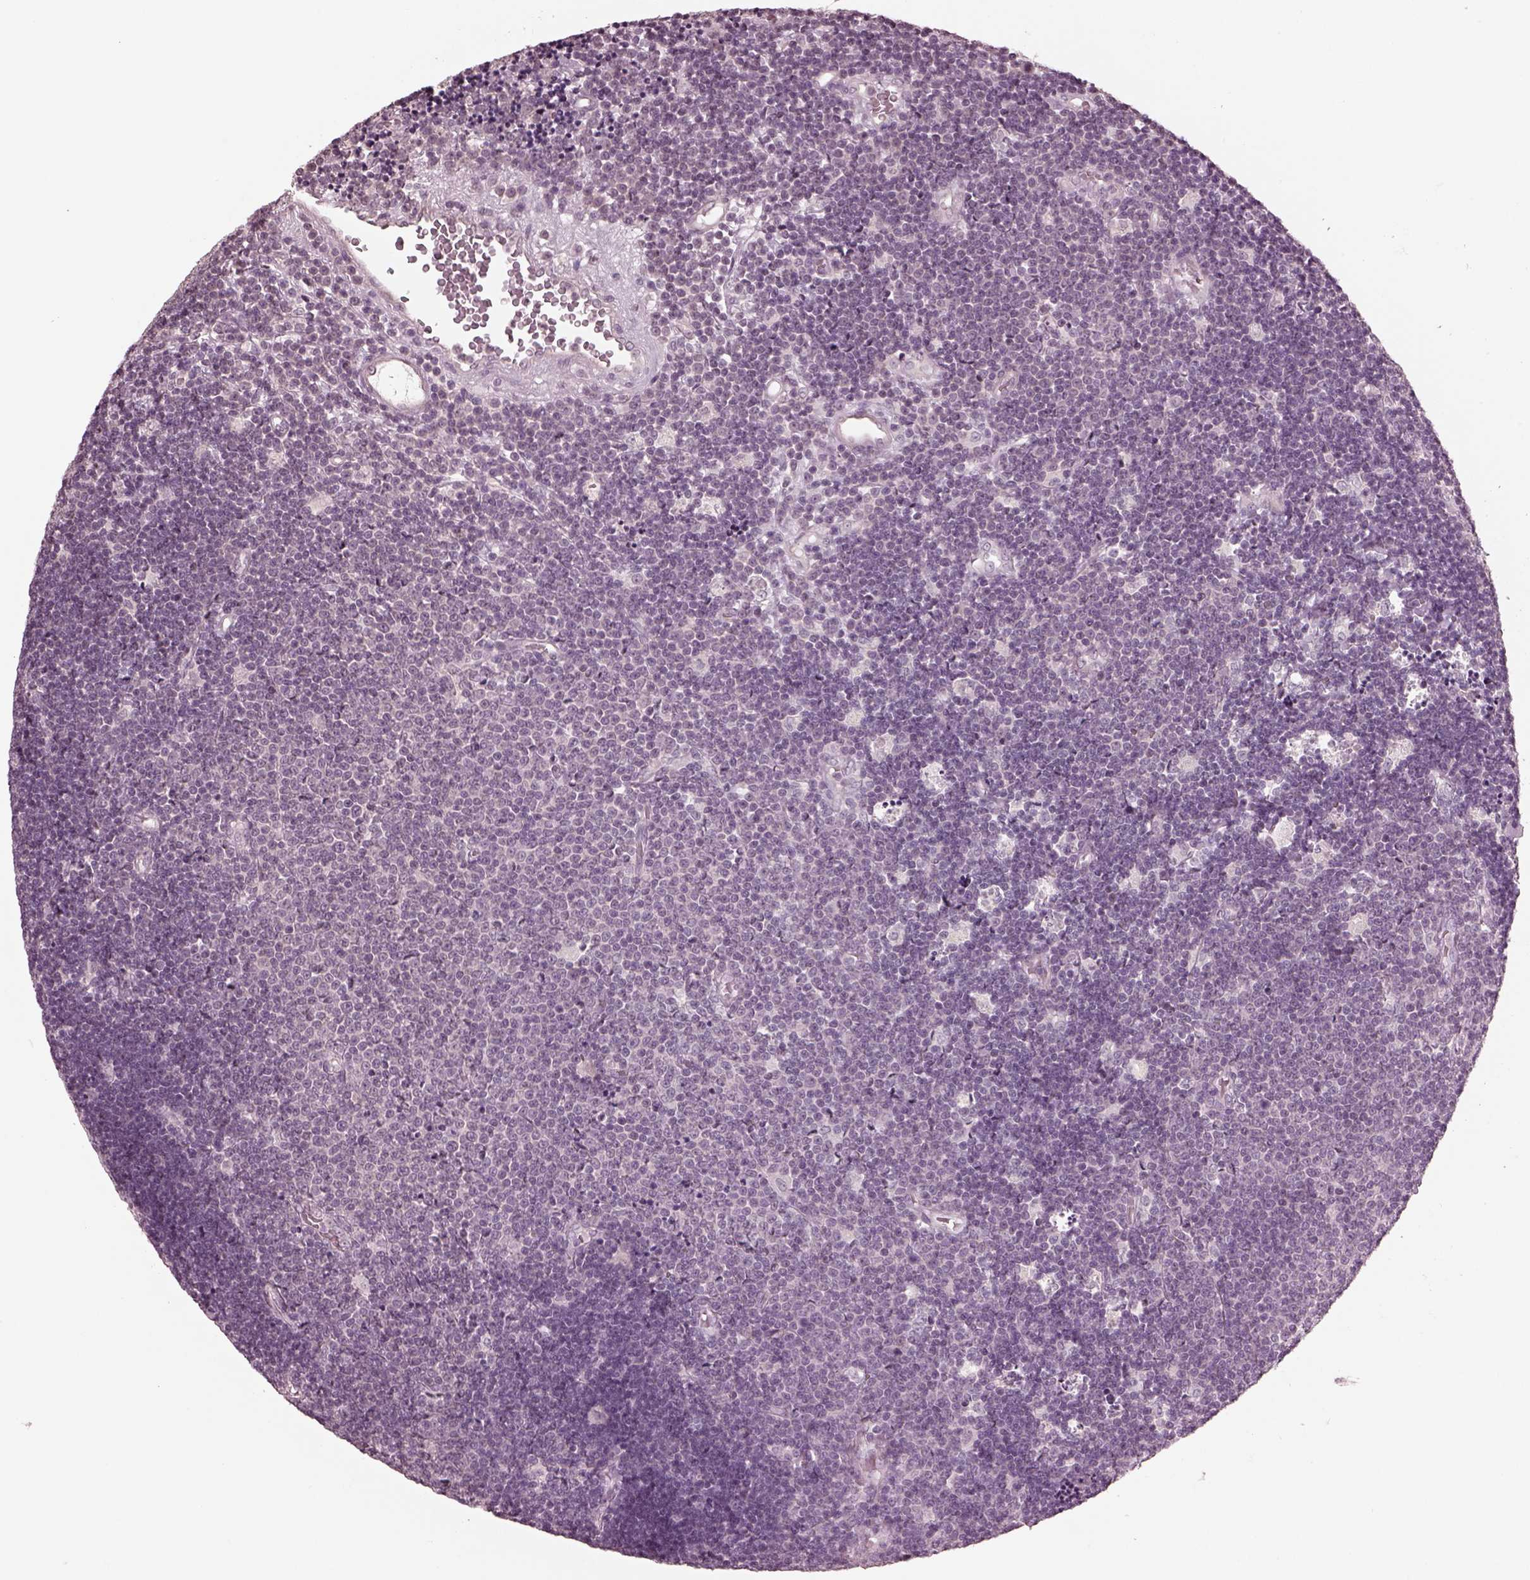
{"staining": {"intensity": "negative", "quantity": "none", "location": "none"}, "tissue": "lymphoma", "cell_type": "Tumor cells", "image_type": "cancer", "snomed": [{"axis": "morphology", "description": "Malignant lymphoma, non-Hodgkin's type, Low grade"}, {"axis": "topography", "description": "Brain"}], "caption": "Tumor cells show no significant staining in lymphoma.", "gene": "RGS7", "patient": {"sex": "female", "age": 66}}